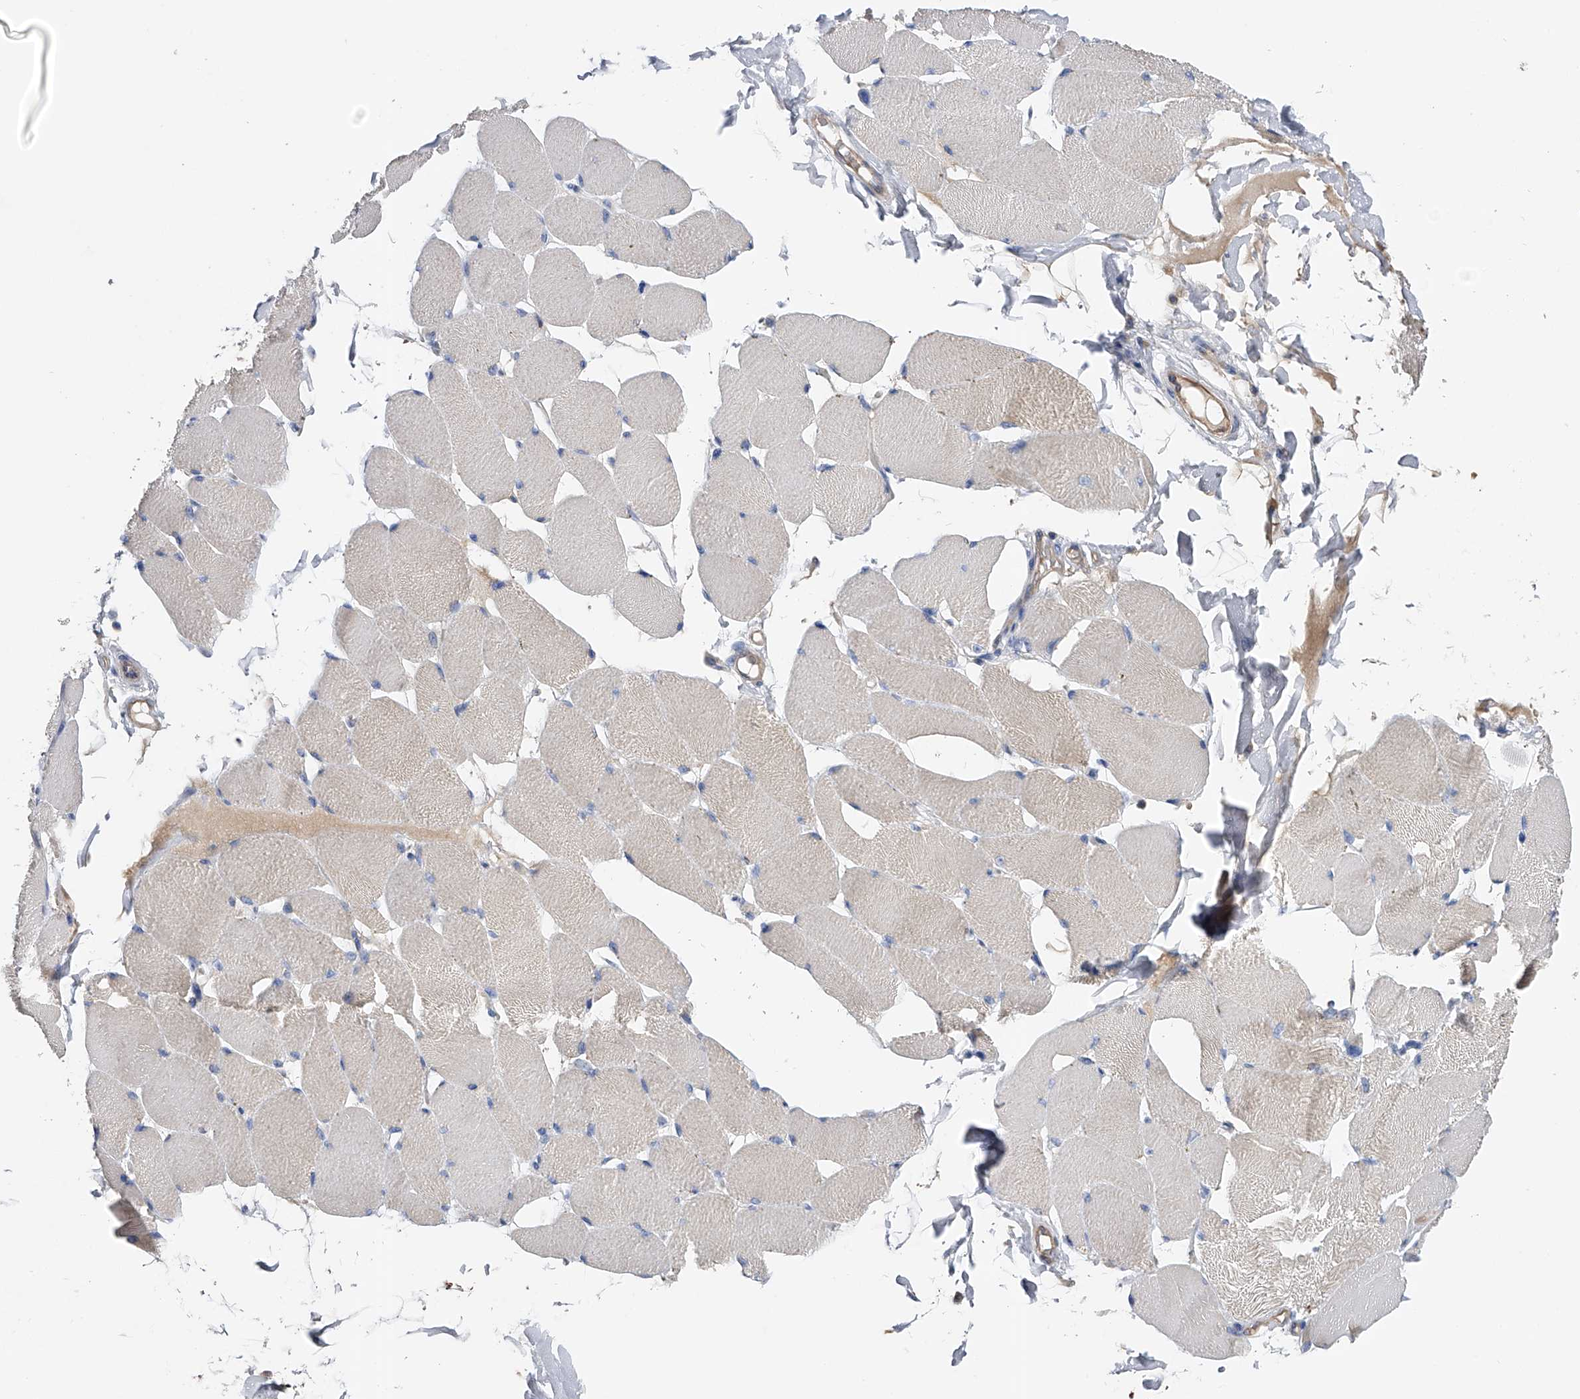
{"staining": {"intensity": "weak", "quantity": "25%-75%", "location": "cytoplasmic/membranous"}, "tissue": "skeletal muscle", "cell_type": "Myocytes", "image_type": "normal", "snomed": [{"axis": "morphology", "description": "Normal tissue, NOS"}, {"axis": "topography", "description": "Skin"}, {"axis": "topography", "description": "Skeletal muscle"}], "caption": "Protein positivity by immunohistochemistry (IHC) displays weak cytoplasmic/membranous expression in about 25%-75% of myocytes in unremarkable skeletal muscle.", "gene": "RWDD2A", "patient": {"sex": "male", "age": 83}}